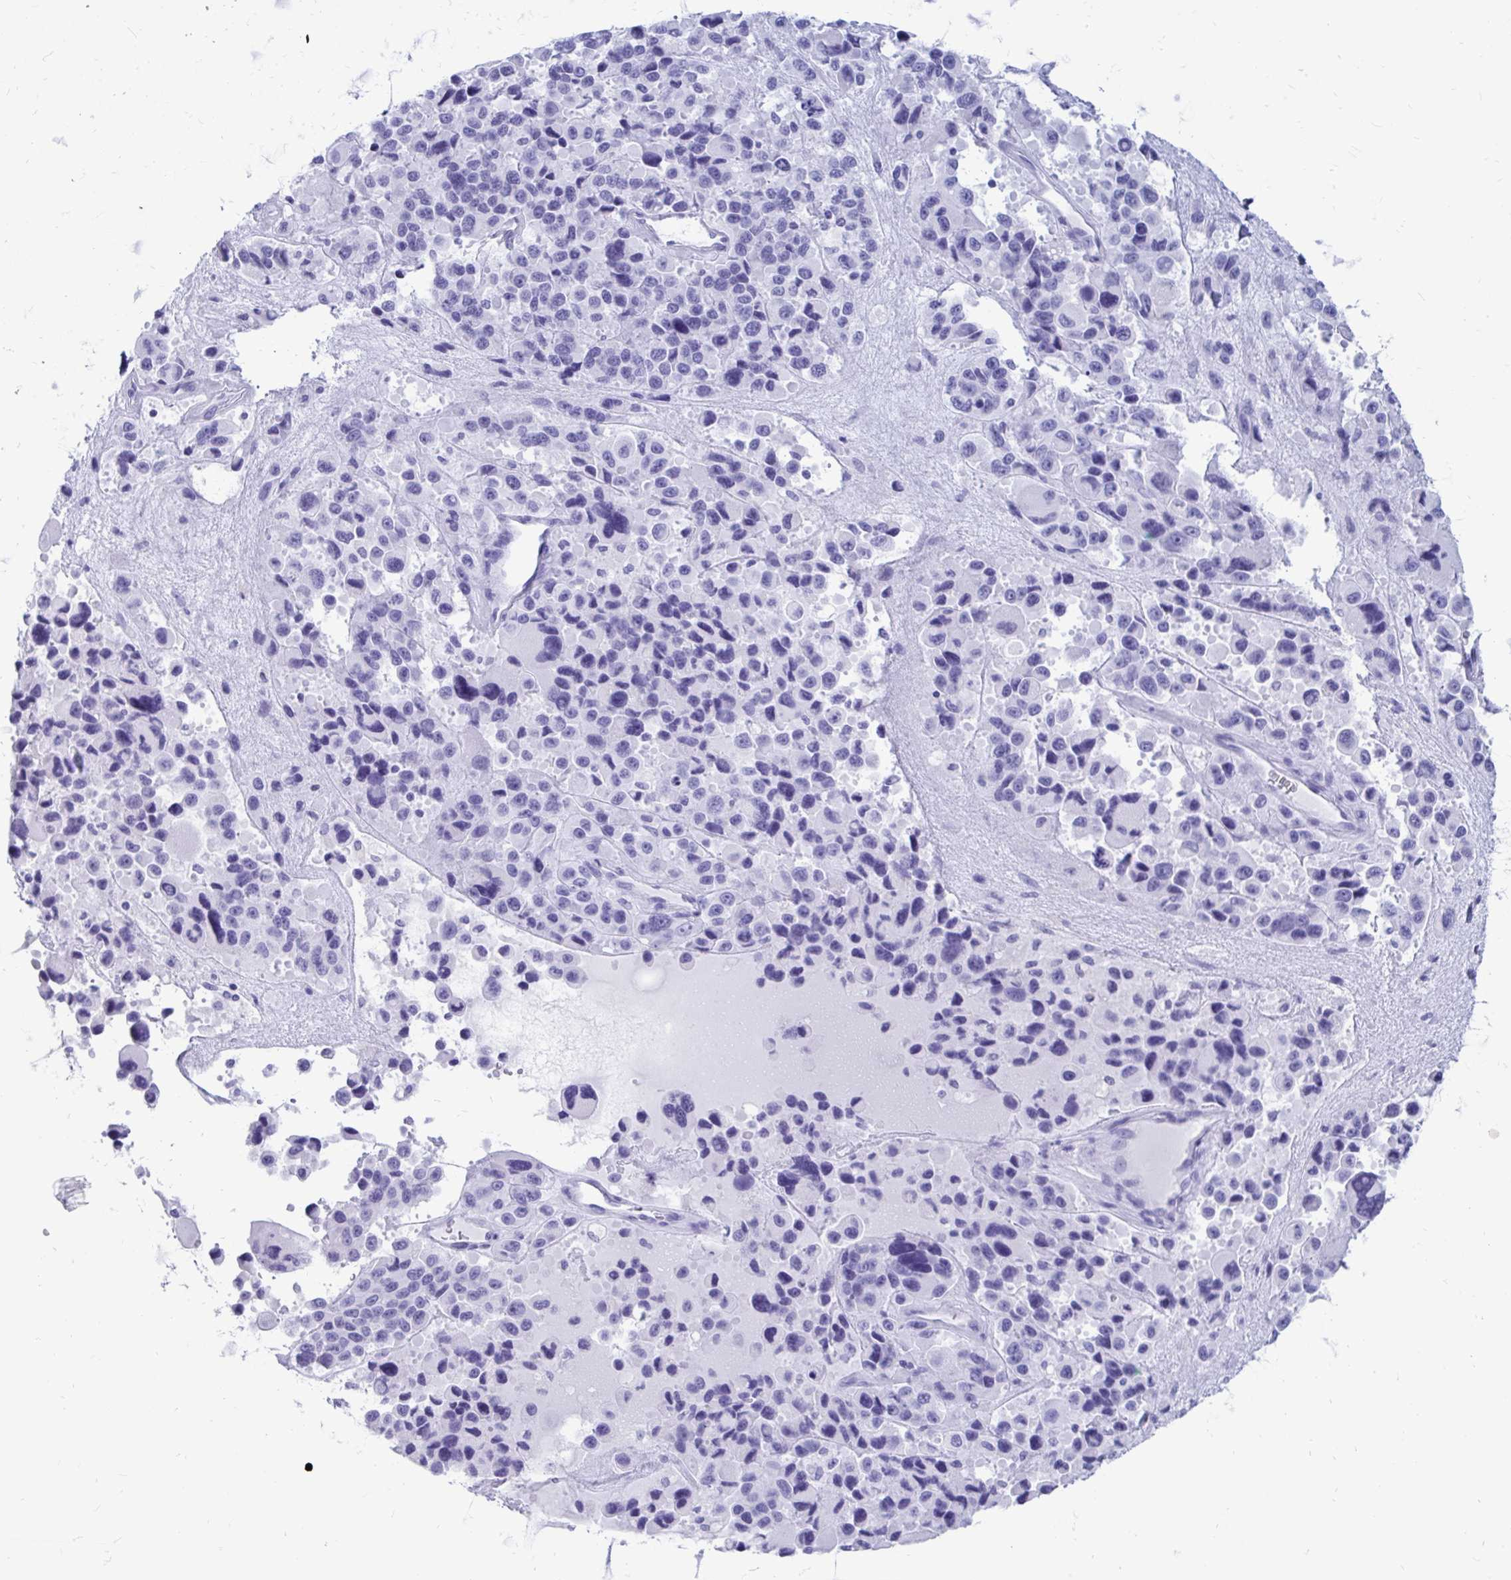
{"staining": {"intensity": "negative", "quantity": "none", "location": "none"}, "tissue": "melanoma", "cell_type": "Tumor cells", "image_type": "cancer", "snomed": [{"axis": "morphology", "description": "Malignant melanoma, Metastatic site"}, {"axis": "topography", "description": "Lymph node"}], "caption": "Micrograph shows no significant protein expression in tumor cells of malignant melanoma (metastatic site).", "gene": "OR10R2", "patient": {"sex": "female", "age": 65}}